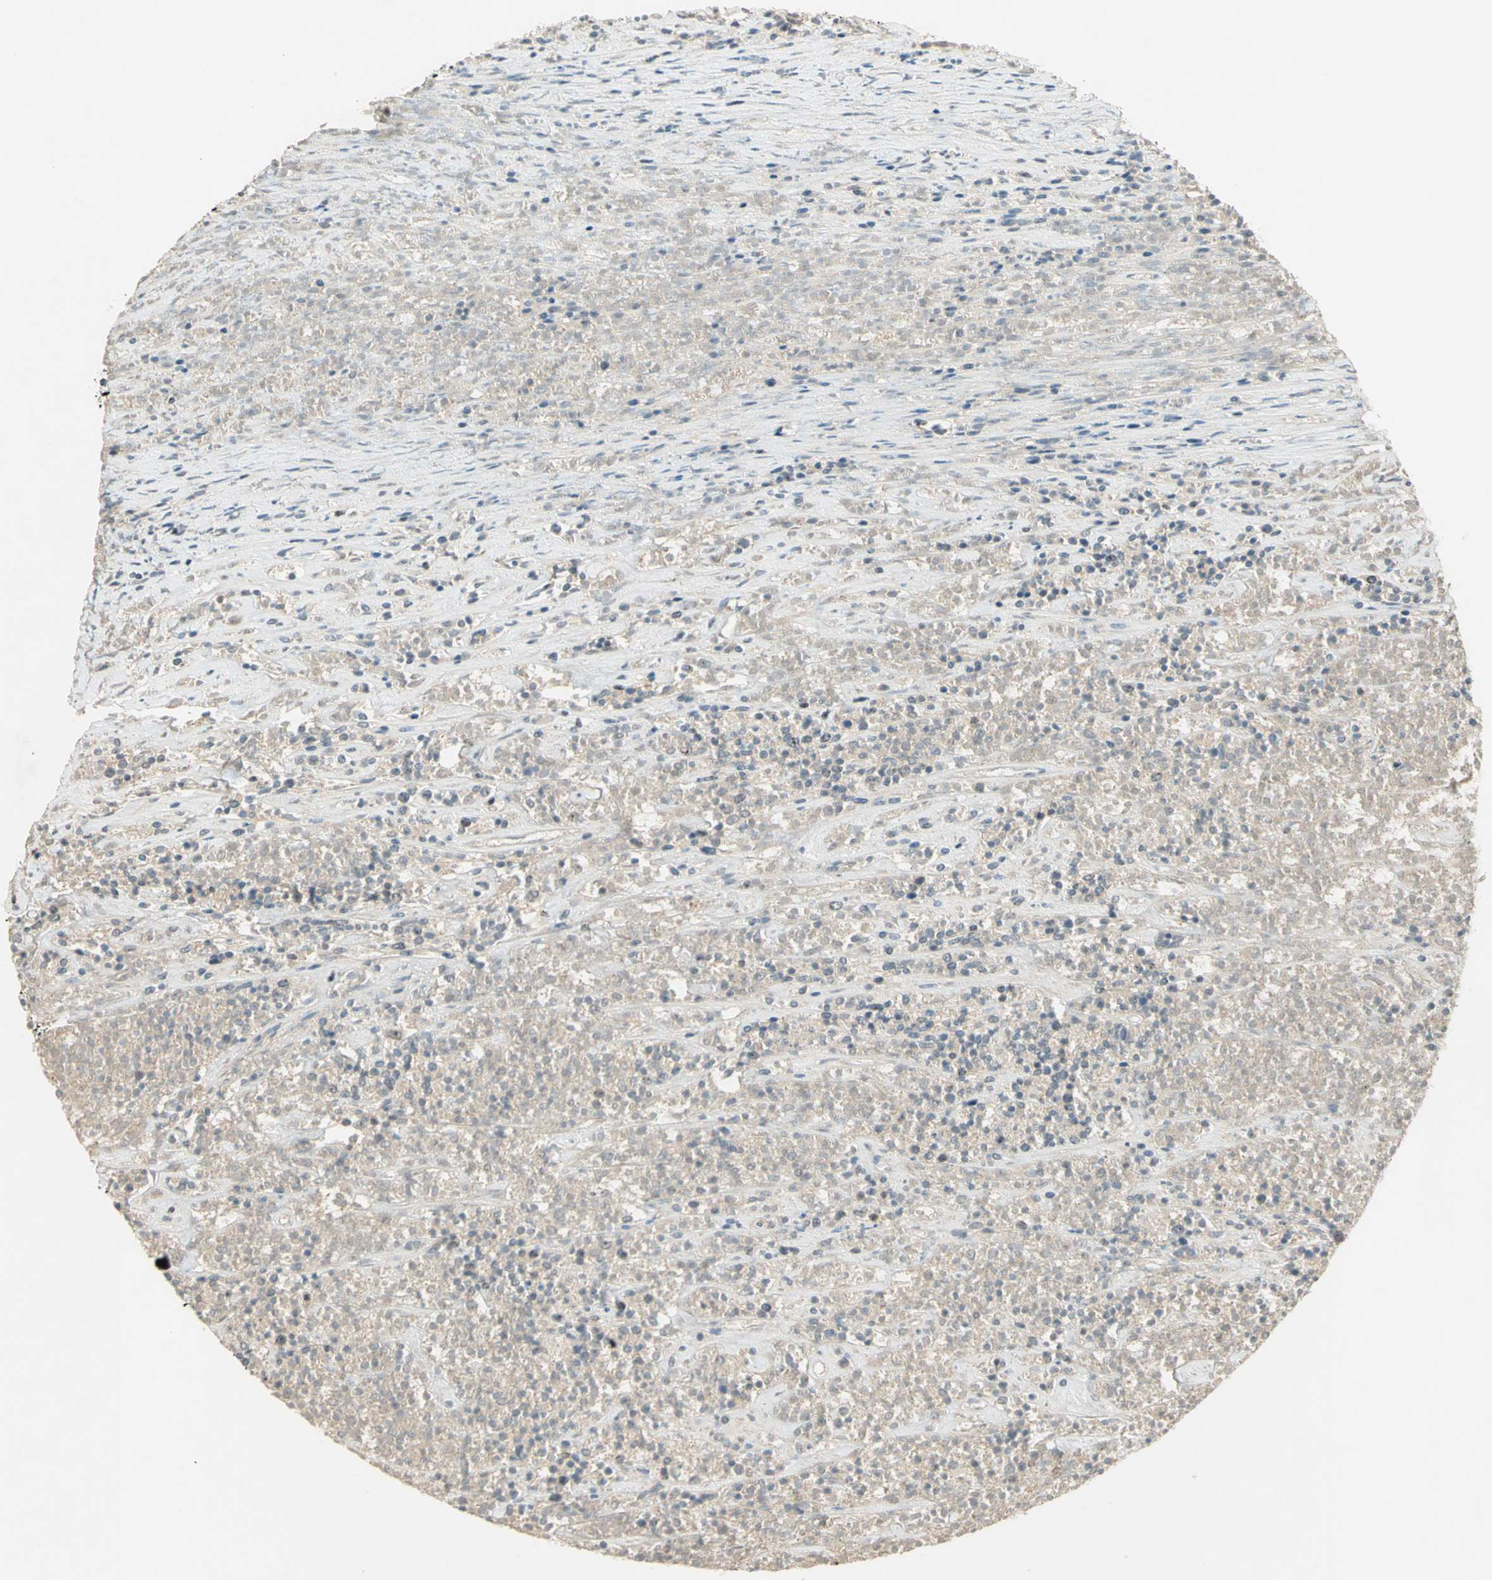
{"staining": {"intensity": "negative", "quantity": "none", "location": "none"}, "tissue": "lymphoma", "cell_type": "Tumor cells", "image_type": "cancer", "snomed": [{"axis": "morphology", "description": "Malignant lymphoma, non-Hodgkin's type, High grade"}, {"axis": "topography", "description": "Lymph node"}], "caption": "Tumor cells are negative for brown protein staining in high-grade malignant lymphoma, non-Hodgkin's type.", "gene": "BIRC2", "patient": {"sex": "female", "age": 73}}